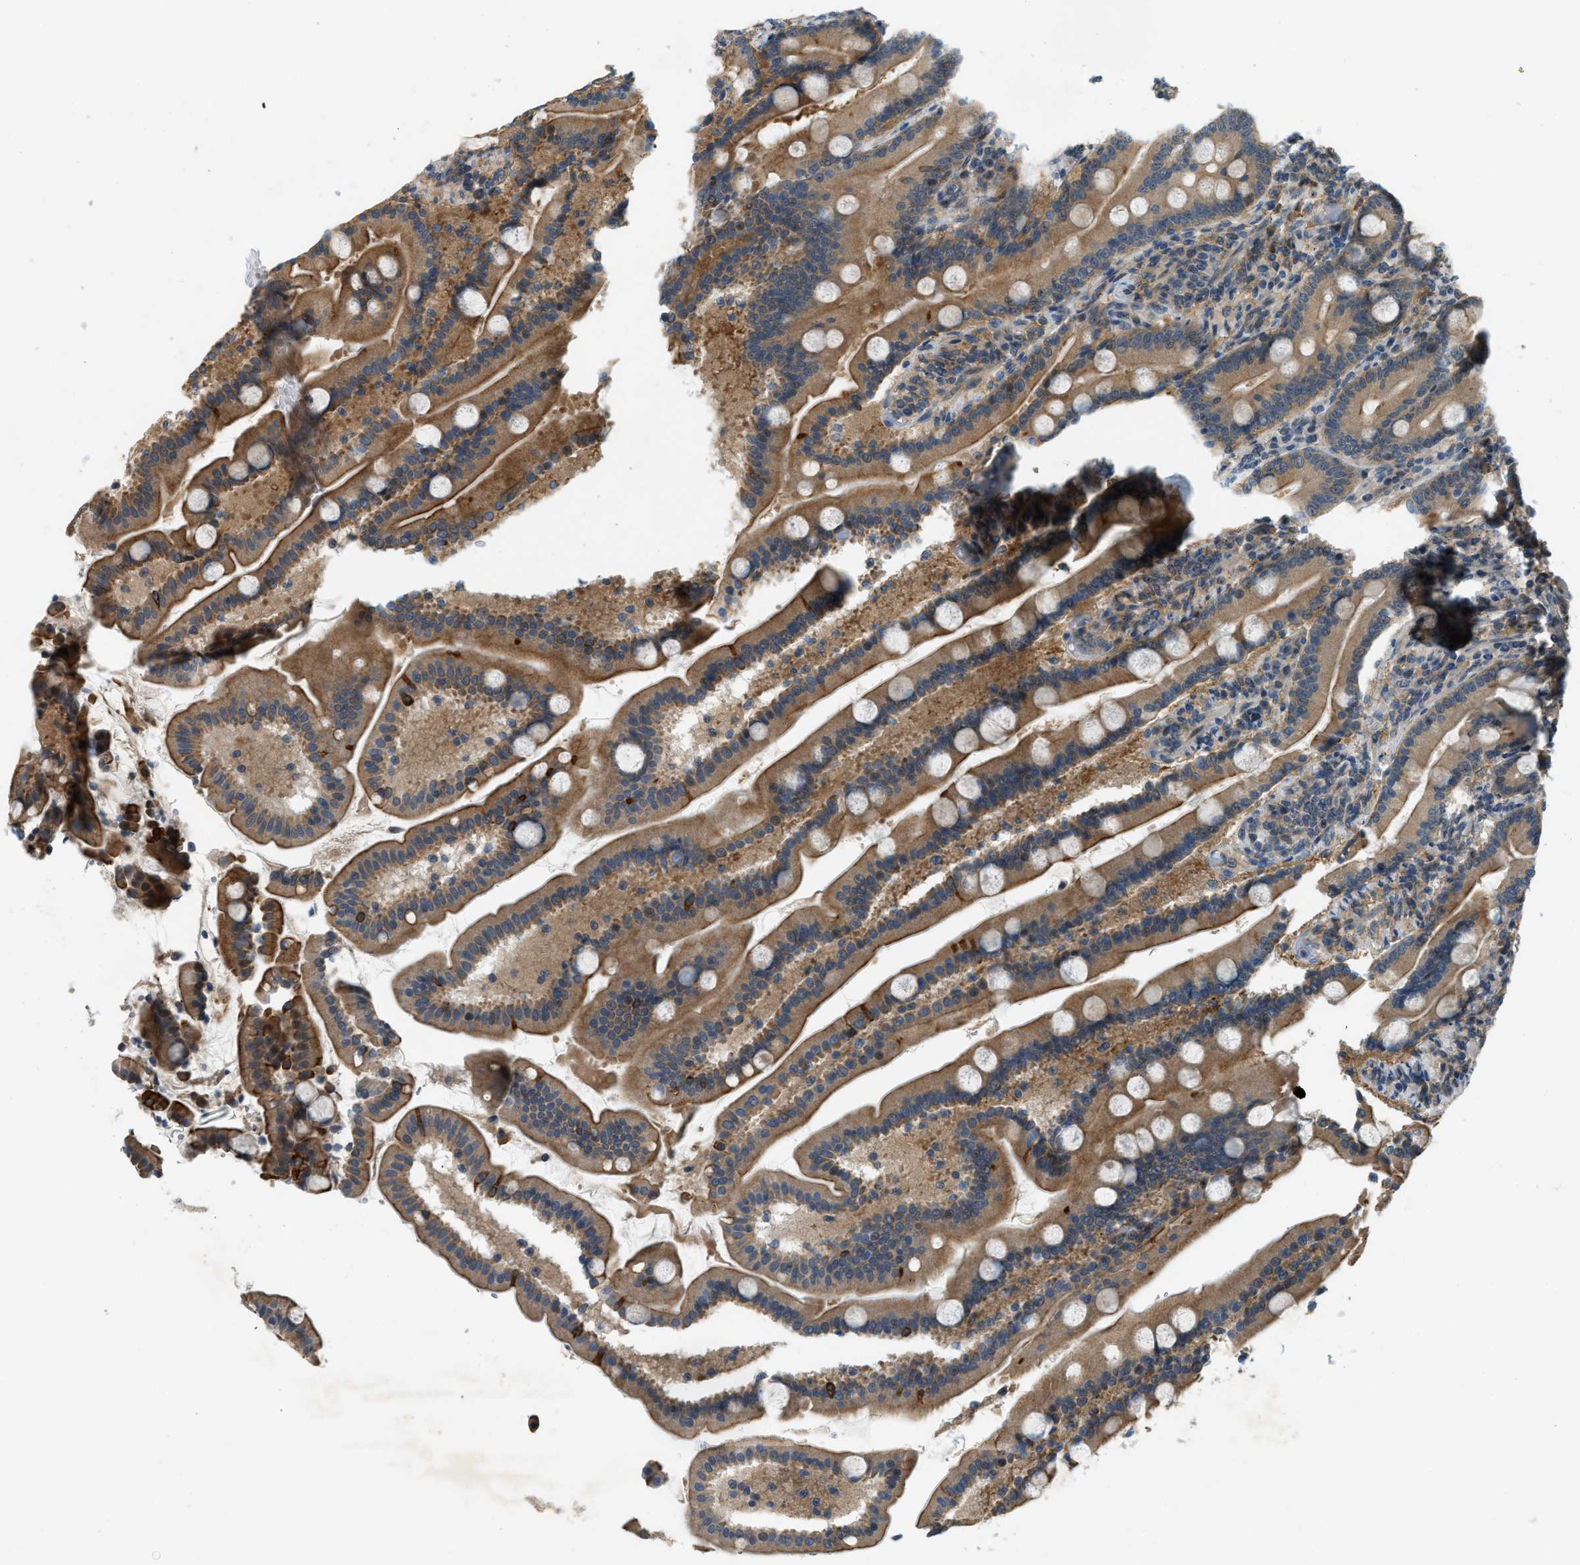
{"staining": {"intensity": "moderate", "quantity": ">75%", "location": "cytoplasmic/membranous"}, "tissue": "duodenum", "cell_type": "Glandular cells", "image_type": "normal", "snomed": [{"axis": "morphology", "description": "Normal tissue, NOS"}, {"axis": "topography", "description": "Duodenum"}], "caption": "A photomicrograph showing moderate cytoplasmic/membranous expression in about >75% of glandular cells in unremarkable duodenum, as visualized by brown immunohistochemical staining.", "gene": "PDCL3", "patient": {"sex": "male", "age": 54}}